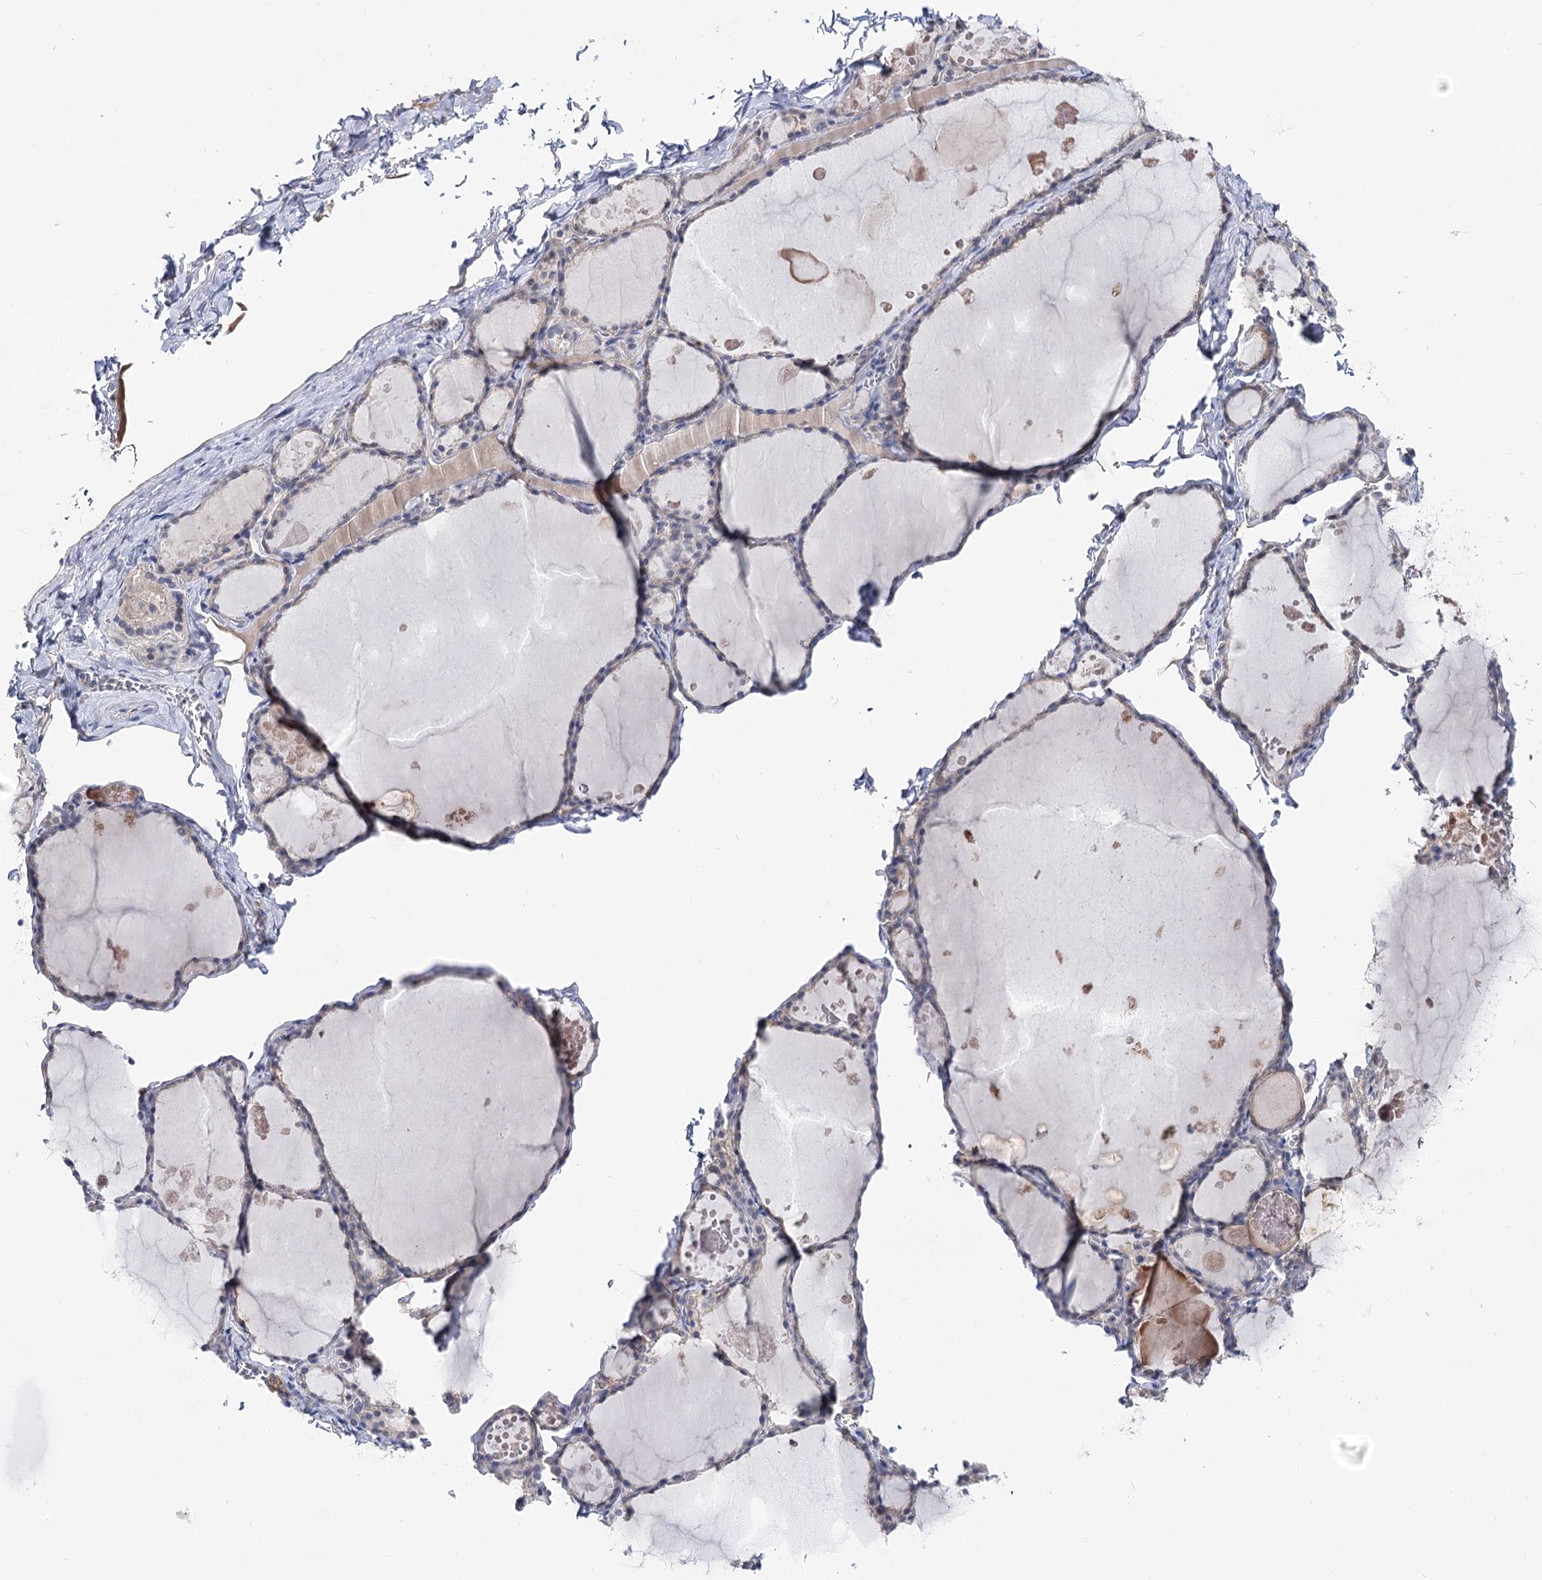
{"staining": {"intensity": "negative", "quantity": "none", "location": "none"}, "tissue": "thyroid gland", "cell_type": "Glandular cells", "image_type": "normal", "snomed": [{"axis": "morphology", "description": "Normal tissue, NOS"}, {"axis": "topography", "description": "Thyroid gland"}], "caption": "Glandular cells show no significant positivity in normal thyroid gland.", "gene": "UGP2", "patient": {"sex": "male", "age": 56}}